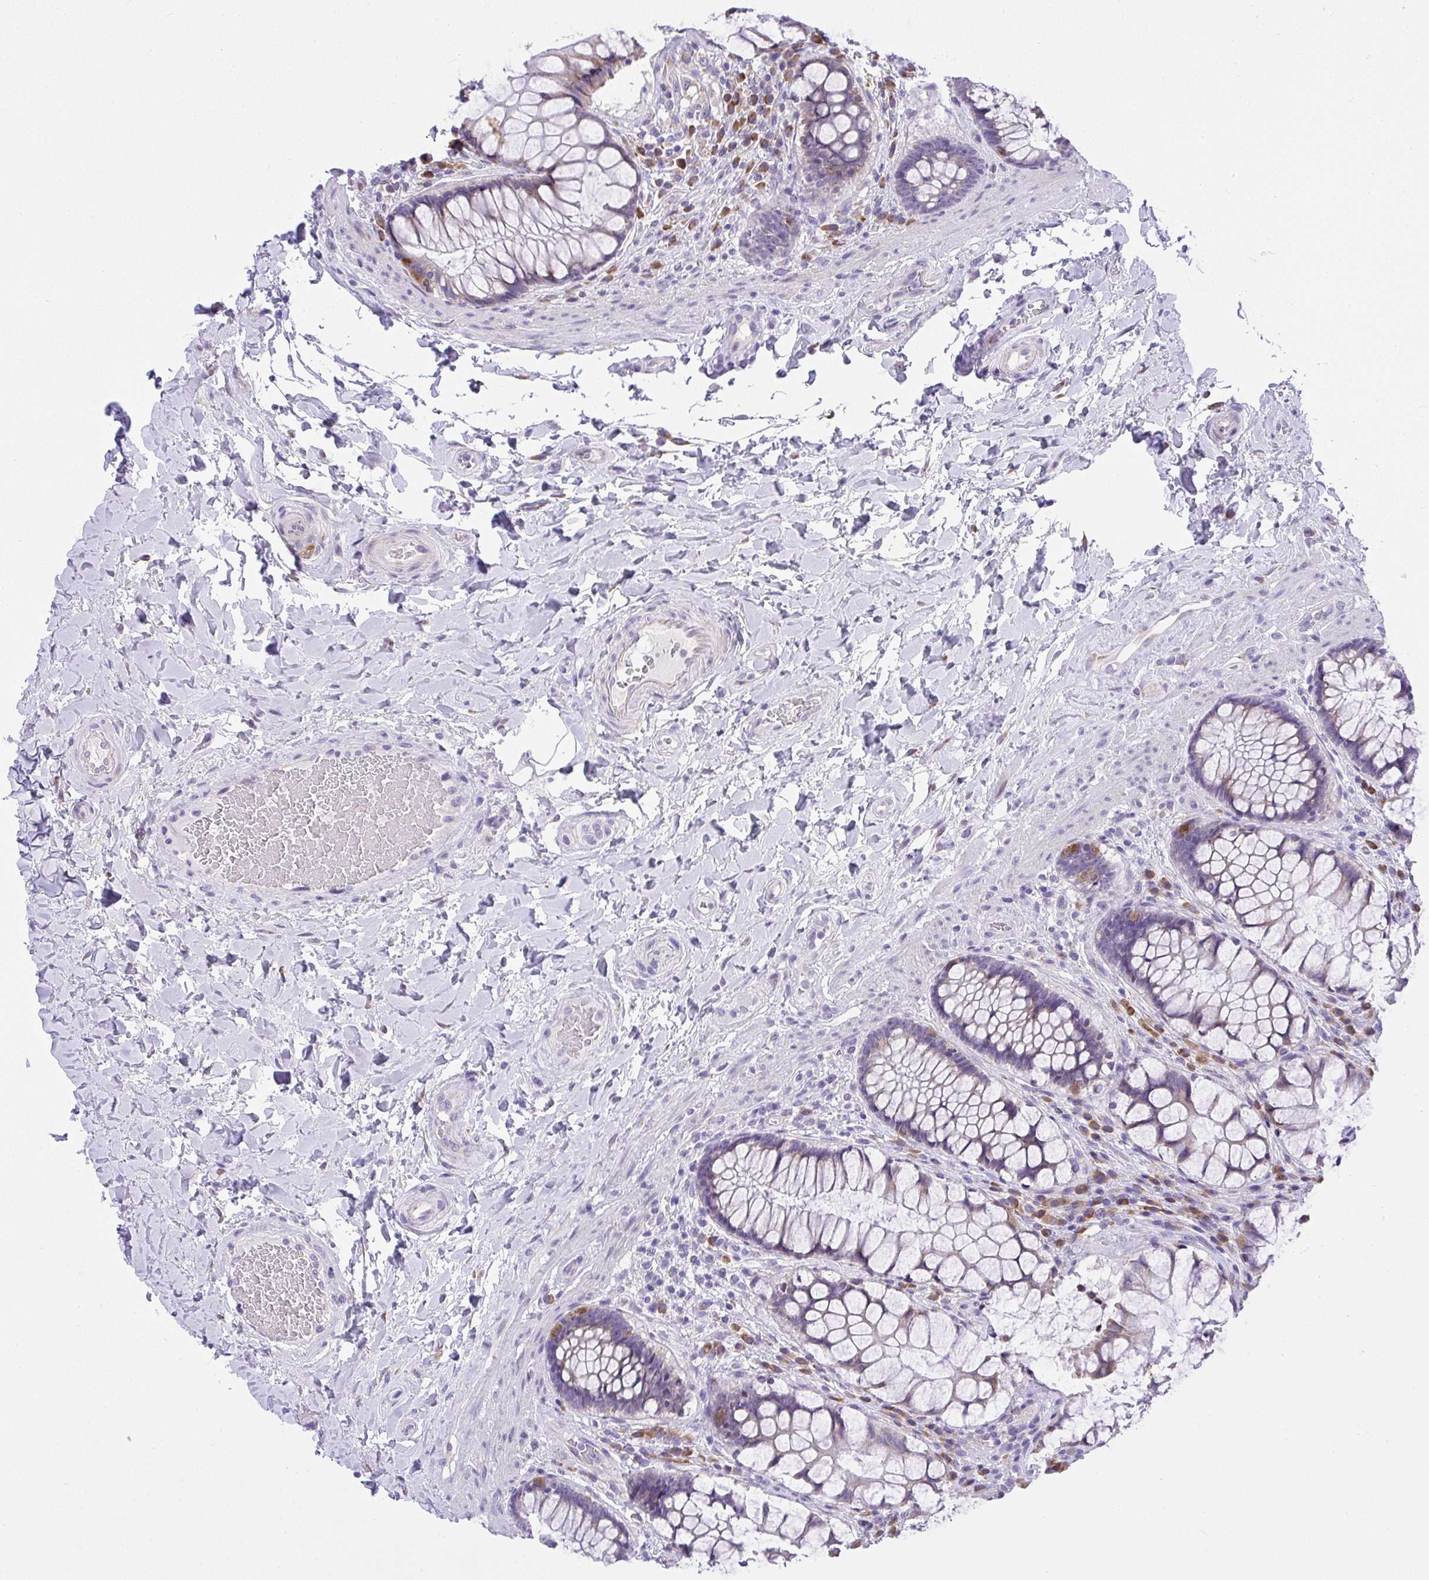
{"staining": {"intensity": "weak", "quantity": "25%-75%", "location": "cytoplasmic/membranous"}, "tissue": "rectum", "cell_type": "Glandular cells", "image_type": "normal", "snomed": [{"axis": "morphology", "description": "Normal tissue, NOS"}, {"axis": "topography", "description": "Rectum"}], "caption": "There is low levels of weak cytoplasmic/membranous positivity in glandular cells of benign rectum, as demonstrated by immunohistochemical staining (brown color).", "gene": "ADRA2C", "patient": {"sex": "female", "age": 58}}